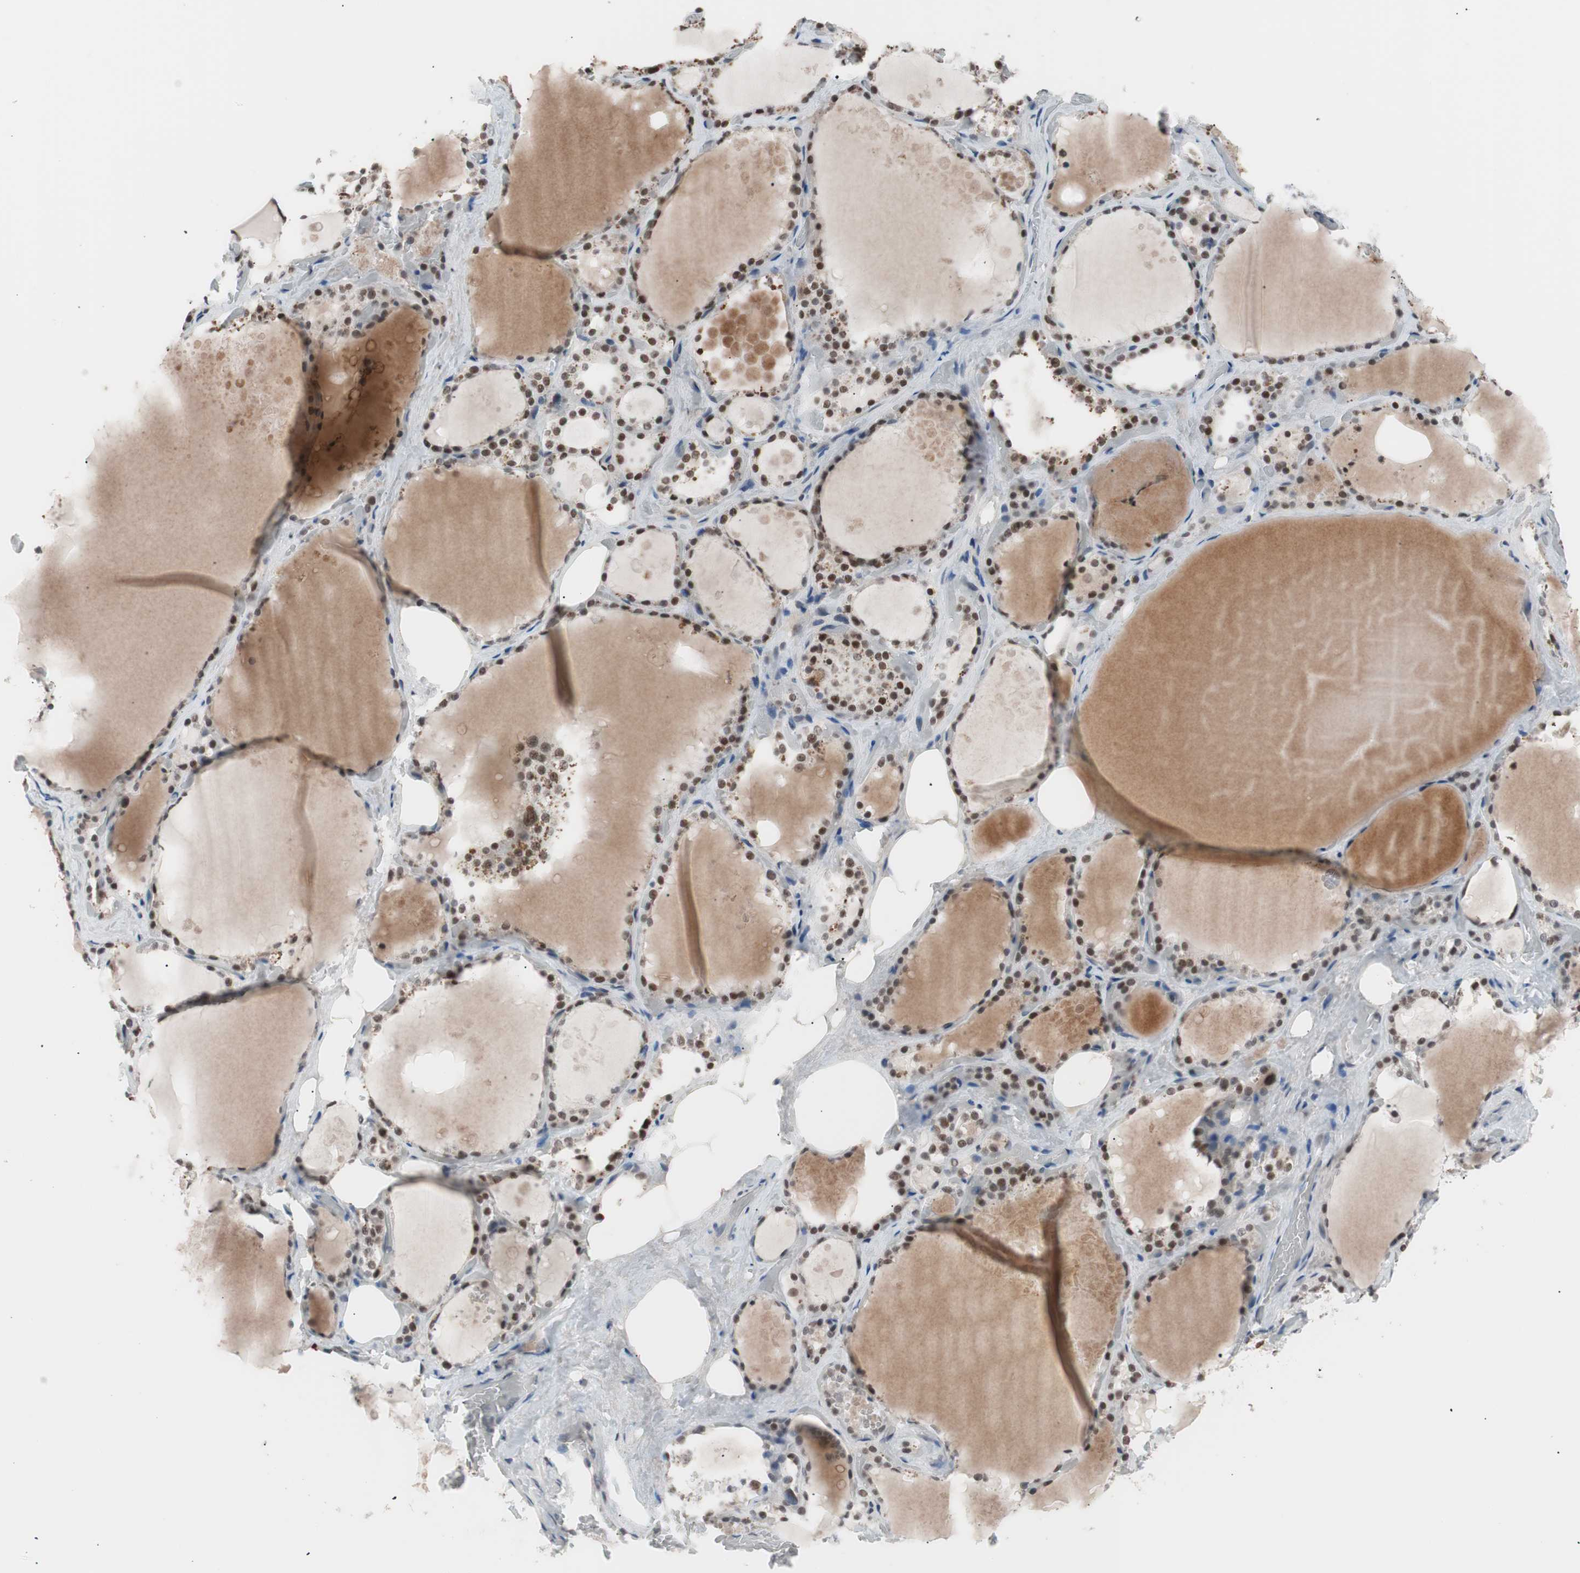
{"staining": {"intensity": "strong", "quantity": ">75%", "location": "nuclear"}, "tissue": "thyroid gland", "cell_type": "Glandular cells", "image_type": "normal", "snomed": [{"axis": "morphology", "description": "Normal tissue, NOS"}, {"axis": "topography", "description": "Thyroid gland"}], "caption": "Thyroid gland stained for a protein (brown) demonstrates strong nuclear positive expression in approximately >75% of glandular cells.", "gene": "LIG3", "patient": {"sex": "male", "age": 61}}